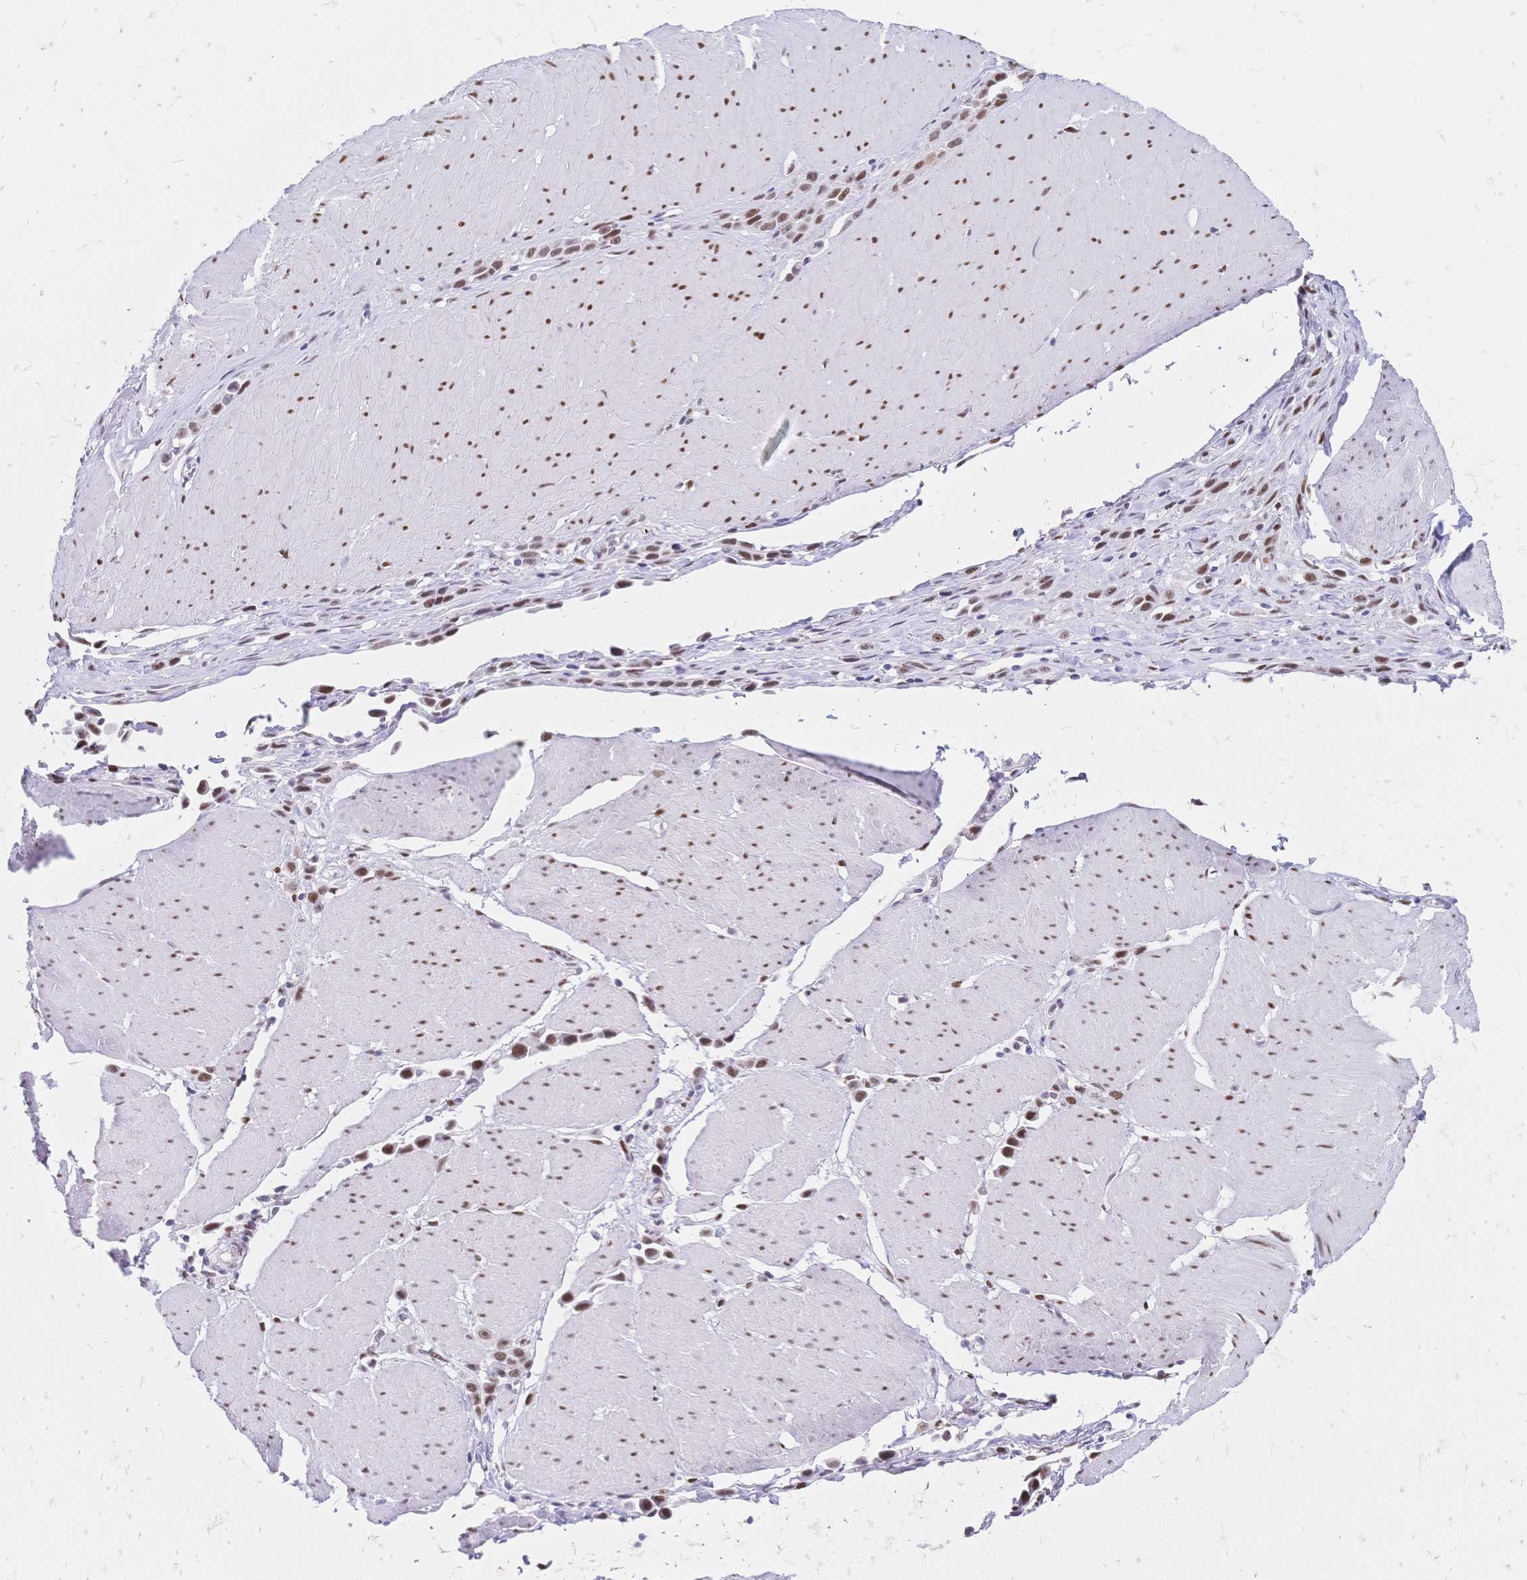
{"staining": {"intensity": "moderate", "quantity": ">75%", "location": "nuclear"}, "tissue": "stomach cancer", "cell_type": "Tumor cells", "image_type": "cancer", "snomed": [{"axis": "morphology", "description": "Adenocarcinoma, NOS"}, {"axis": "topography", "description": "Stomach"}], "caption": "Tumor cells display moderate nuclear staining in about >75% of cells in stomach cancer.", "gene": "NFIC", "patient": {"sex": "male", "age": 47}}